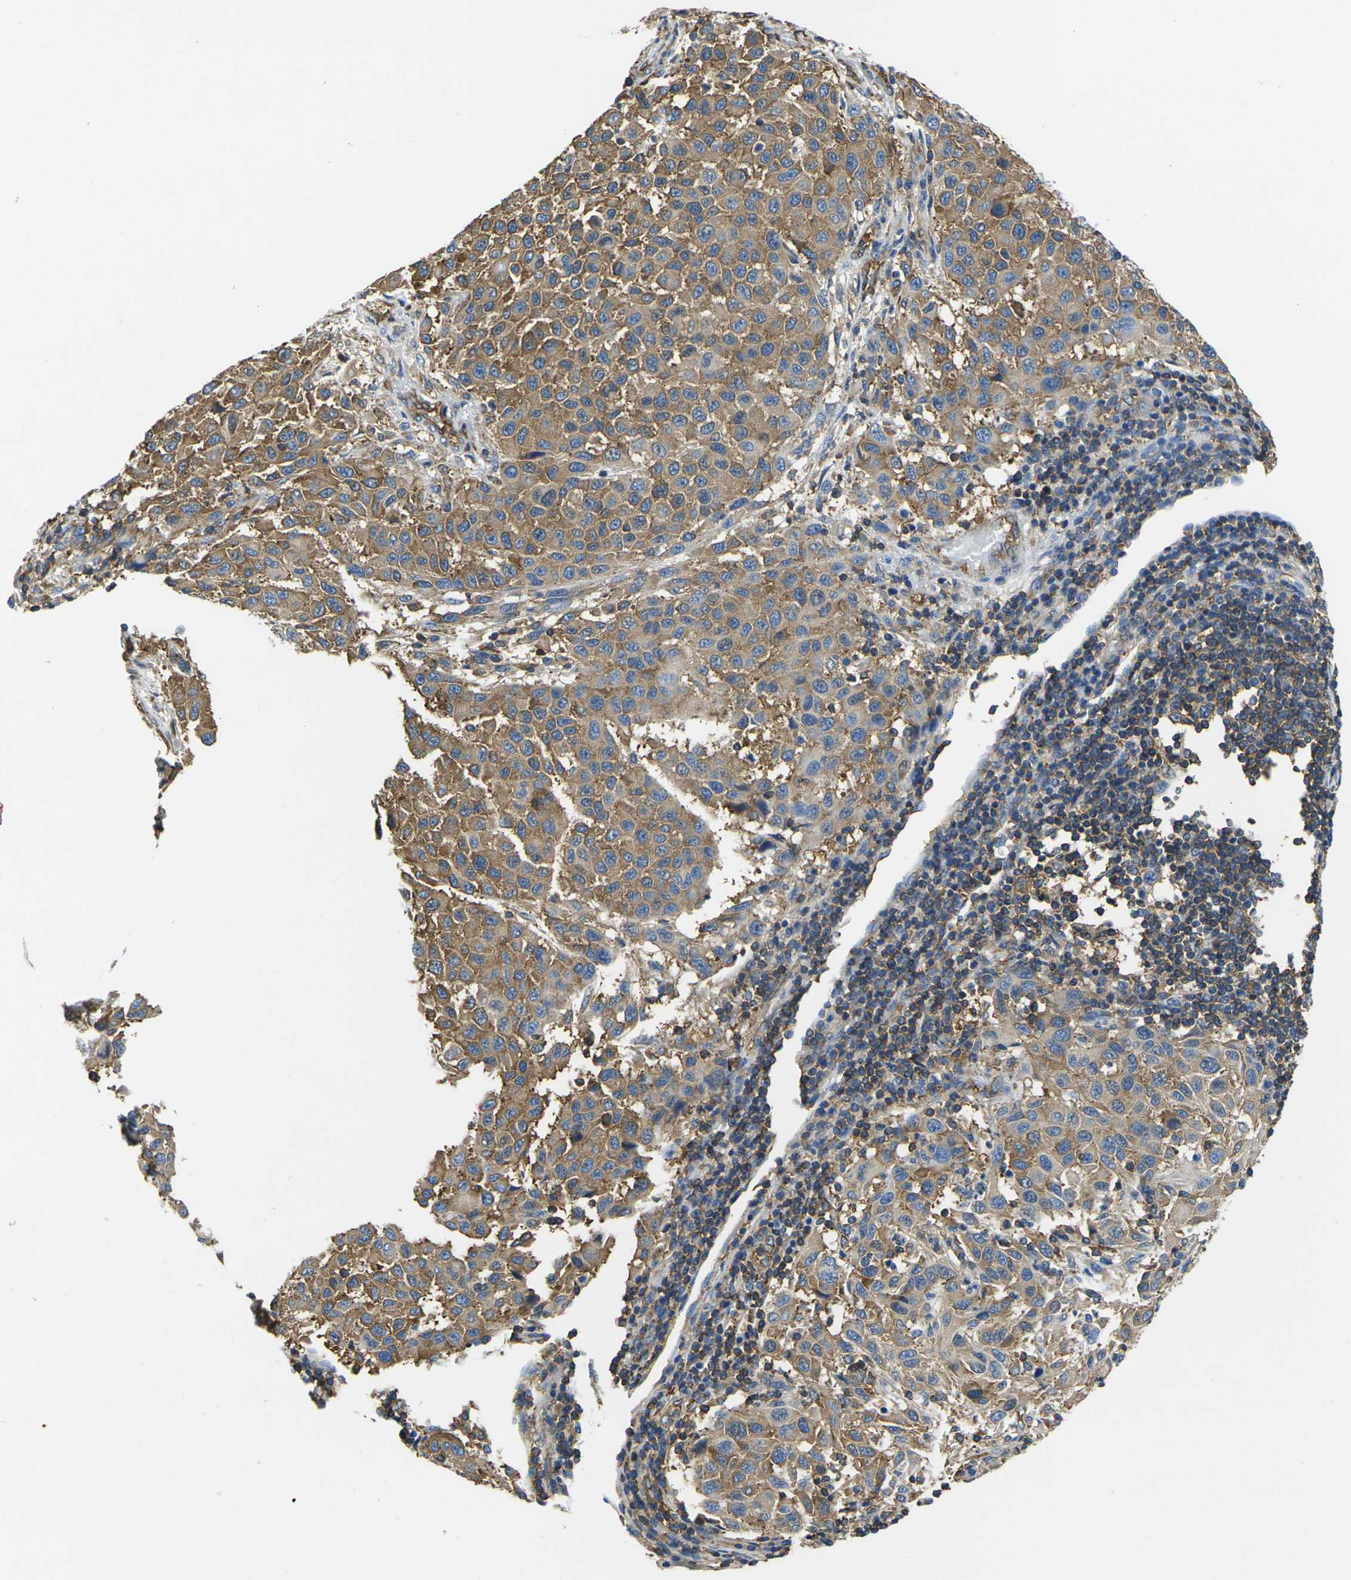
{"staining": {"intensity": "moderate", "quantity": ">75%", "location": "cytoplasmic/membranous"}, "tissue": "melanoma", "cell_type": "Tumor cells", "image_type": "cancer", "snomed": [{"axis": "morphology", "description": "Malignant melanoma, Metastatic site"}, {"axis": "topography", "description": "Lymph node"}], "caption": "Protein staining by immunohistochemistry exhibits moderate cytoplasmic/membranous expression in approximately >75% of tumor cells in malignant melanoma (metastatic site). (DAB (3,3'-diaminobenzidine) IHC, brown staining for protein, blue staining for nuclei).", "gene": "FAM110D", "patient": {"sex": "male", "age": 61}}